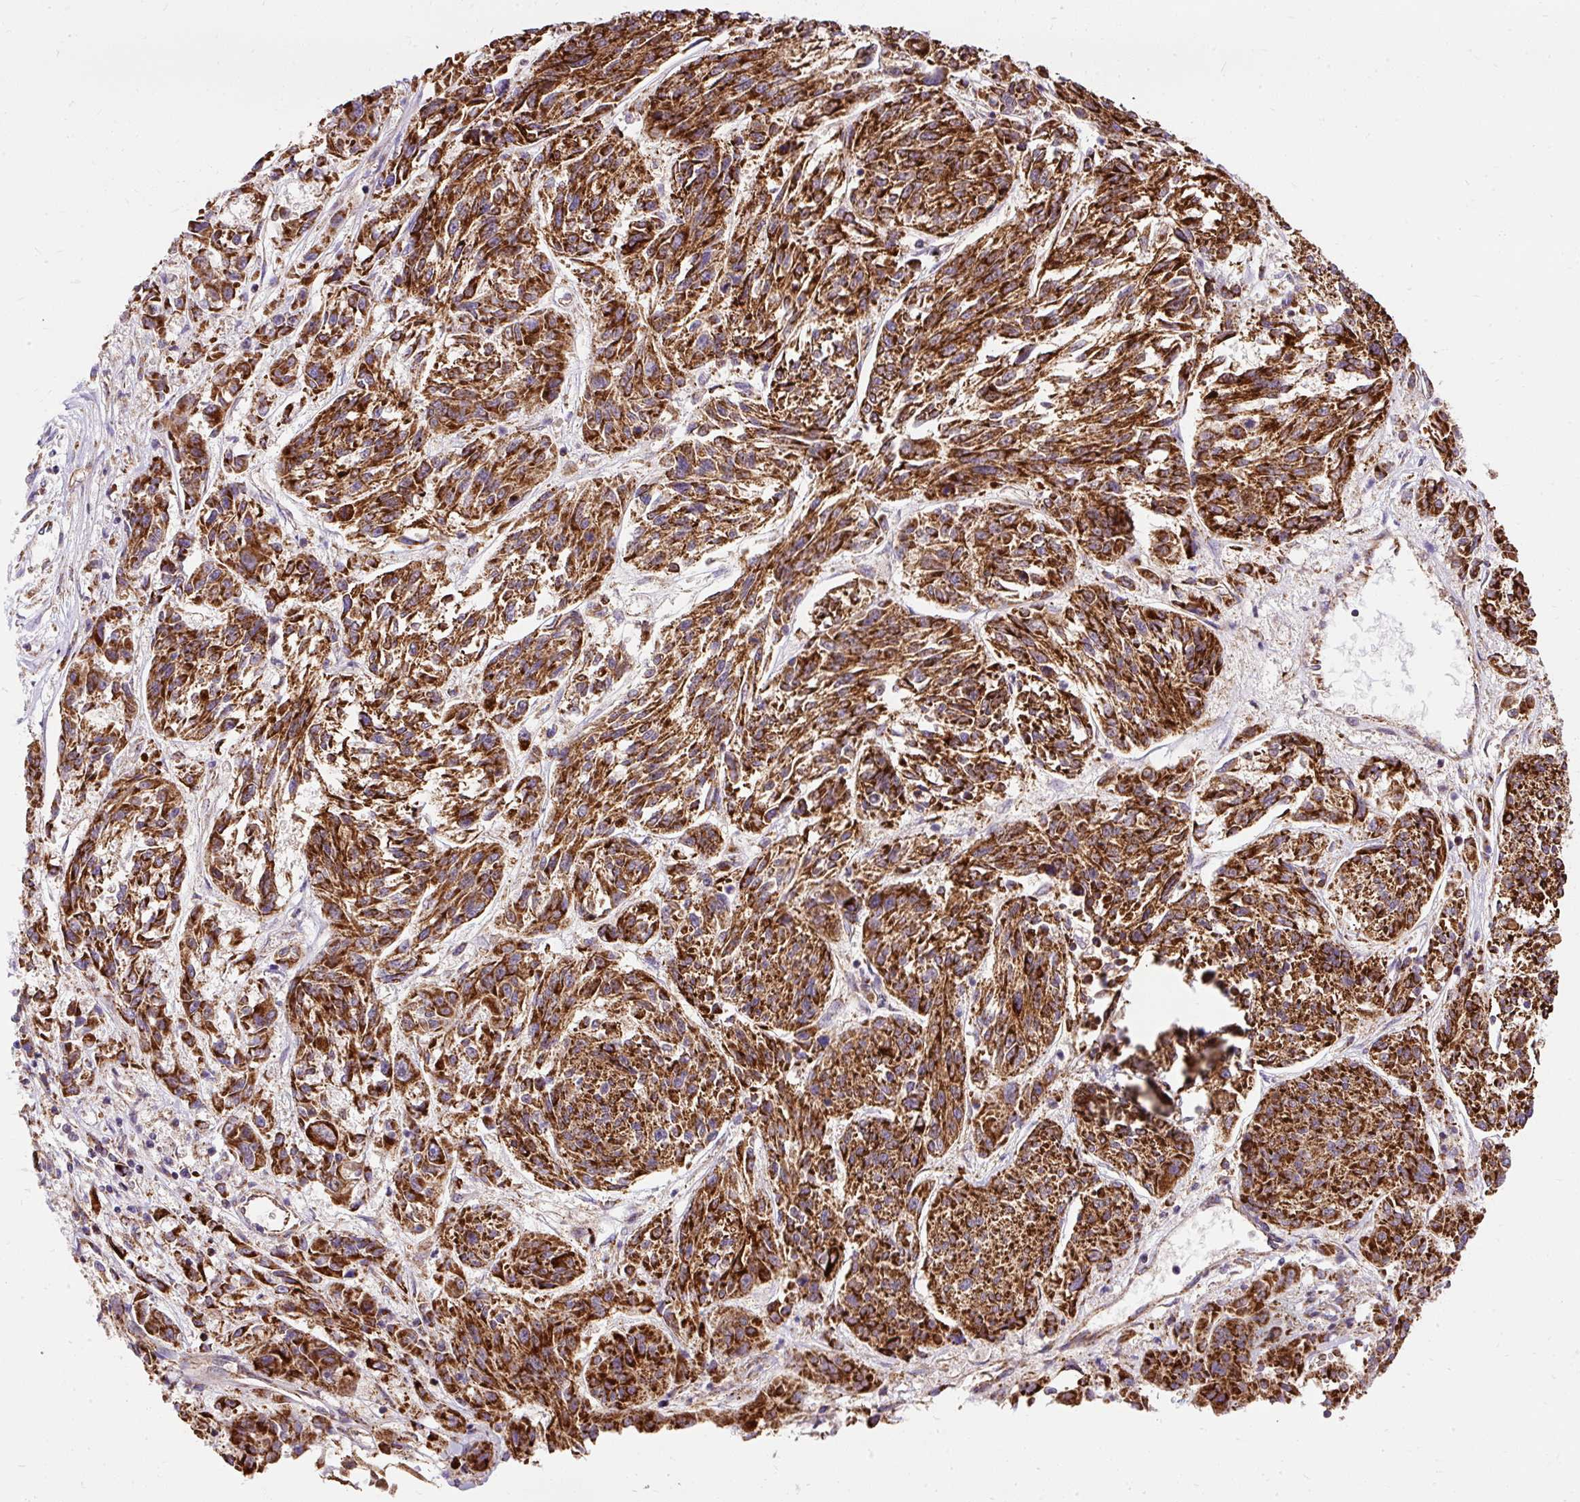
{"staining": {"intensity": "strong", "quantity": ">75%", "location": "cytoplasmic/membranous"}, "tissue": "melanoma", "cell_type": "Tumor cells", "image_type": "cancer", "snomed": [{"axis": "morphology", "description": "Malignant melanoma, NOS"}, {"axis": "topography", "description": "Skin"}], "caption": "Malignant melanoma stained with DAB immunohistochemistry (IHC) reveals high levels of strong cytoplasmic/membranous expression in about >75% of tumor cells.", "gene": "CEP290", "patient": {"sex": "male", "age": 53}}